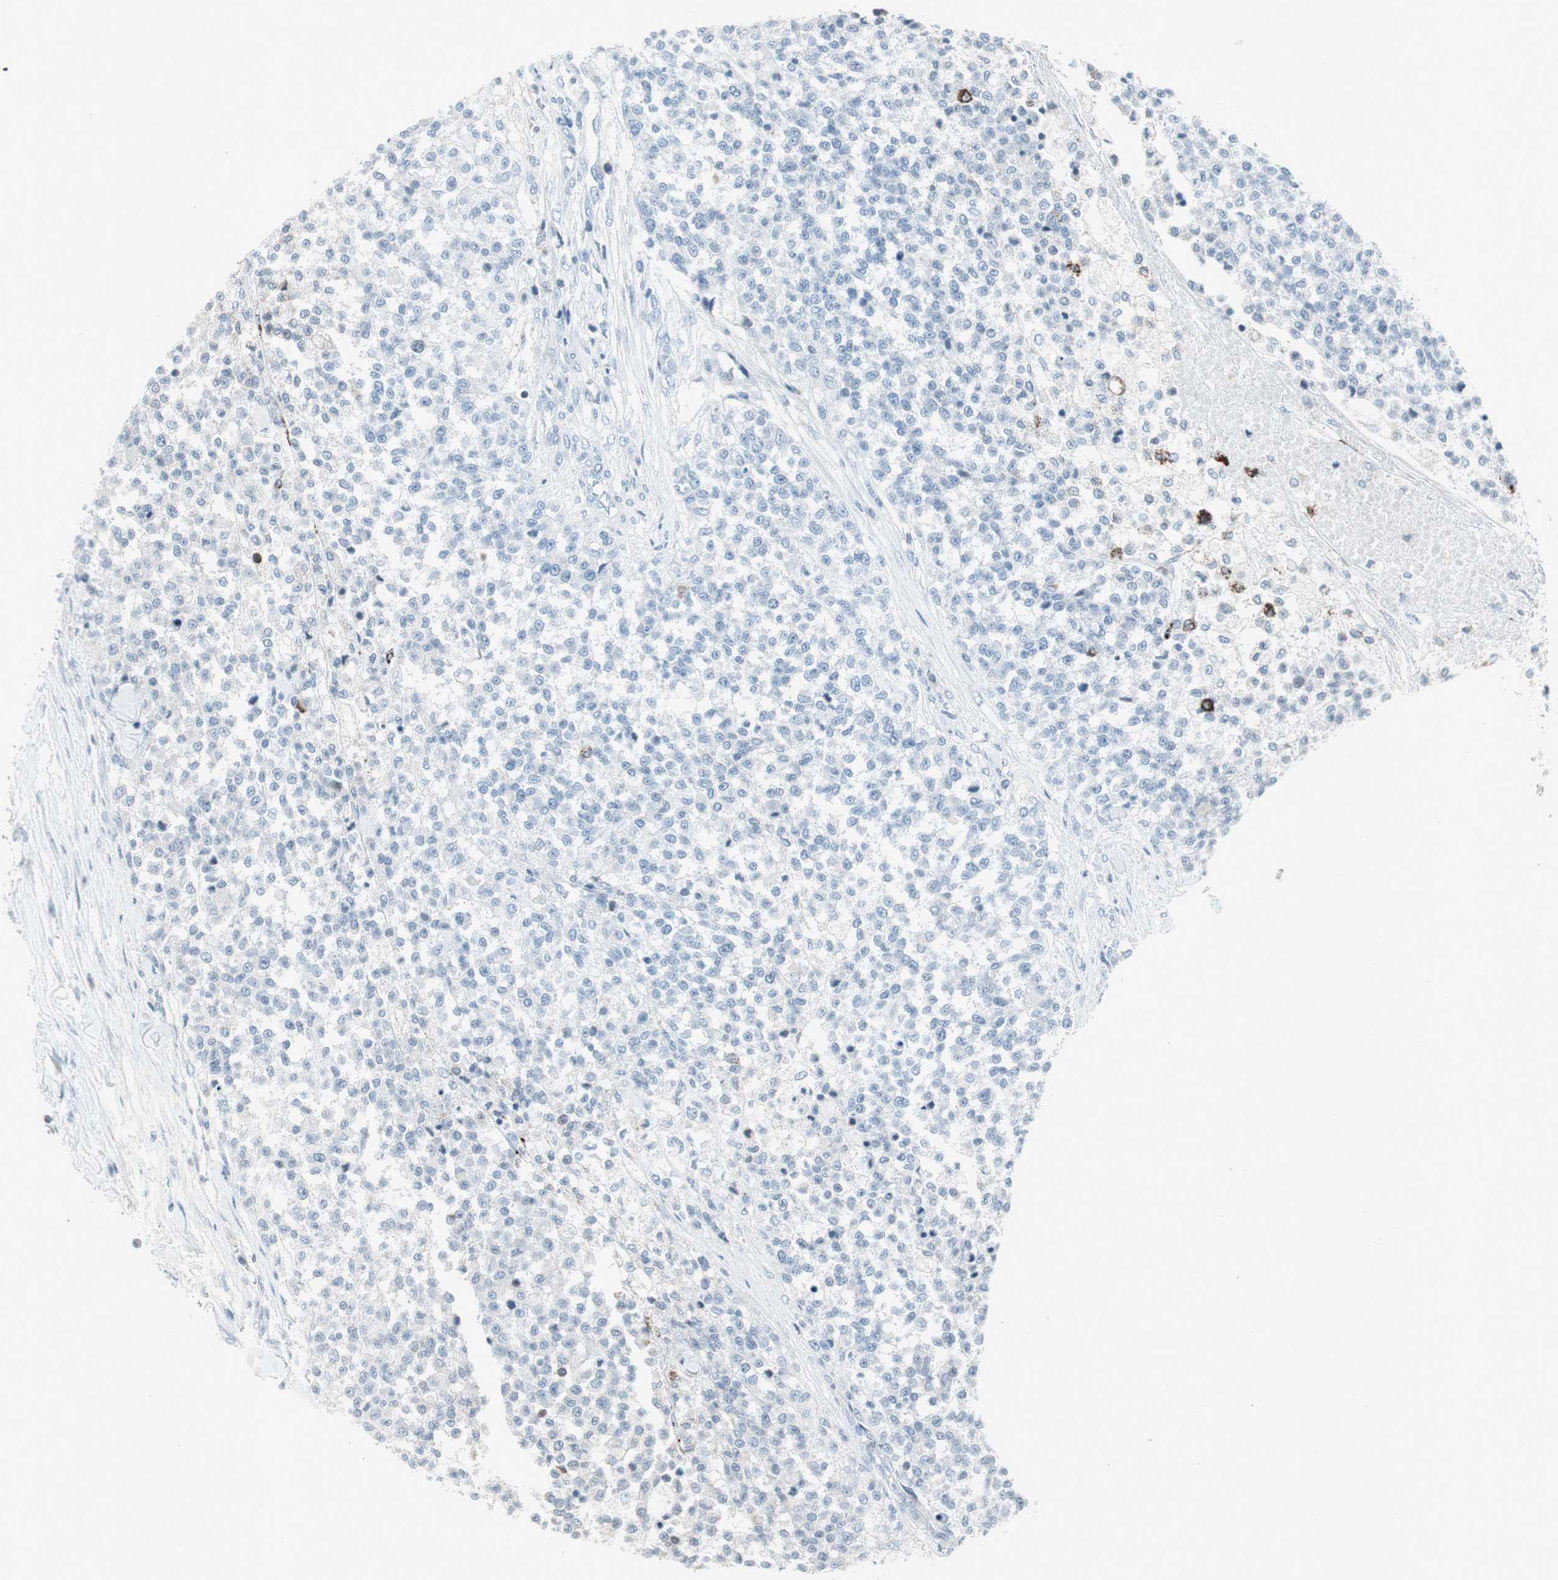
{"staining": {"intensity": "negative", "quantity": "none", "location": "none"}, "tissue": "testis cancer", "cell_type": "Tumor cells", "image_type": "cancer", "snomed": [{"axis": "morphology", "description": "Seminoma, NOS"}, {"axis": "topography", "description": "Testis"}], "caption": "The immunohistochemistry image has no significant positivity in tumor cells of seminoma (testis) tissue. Nuclei are stained in blue.", "gene": "ARG2", "patient": {"sex": "male", "age": 59}}